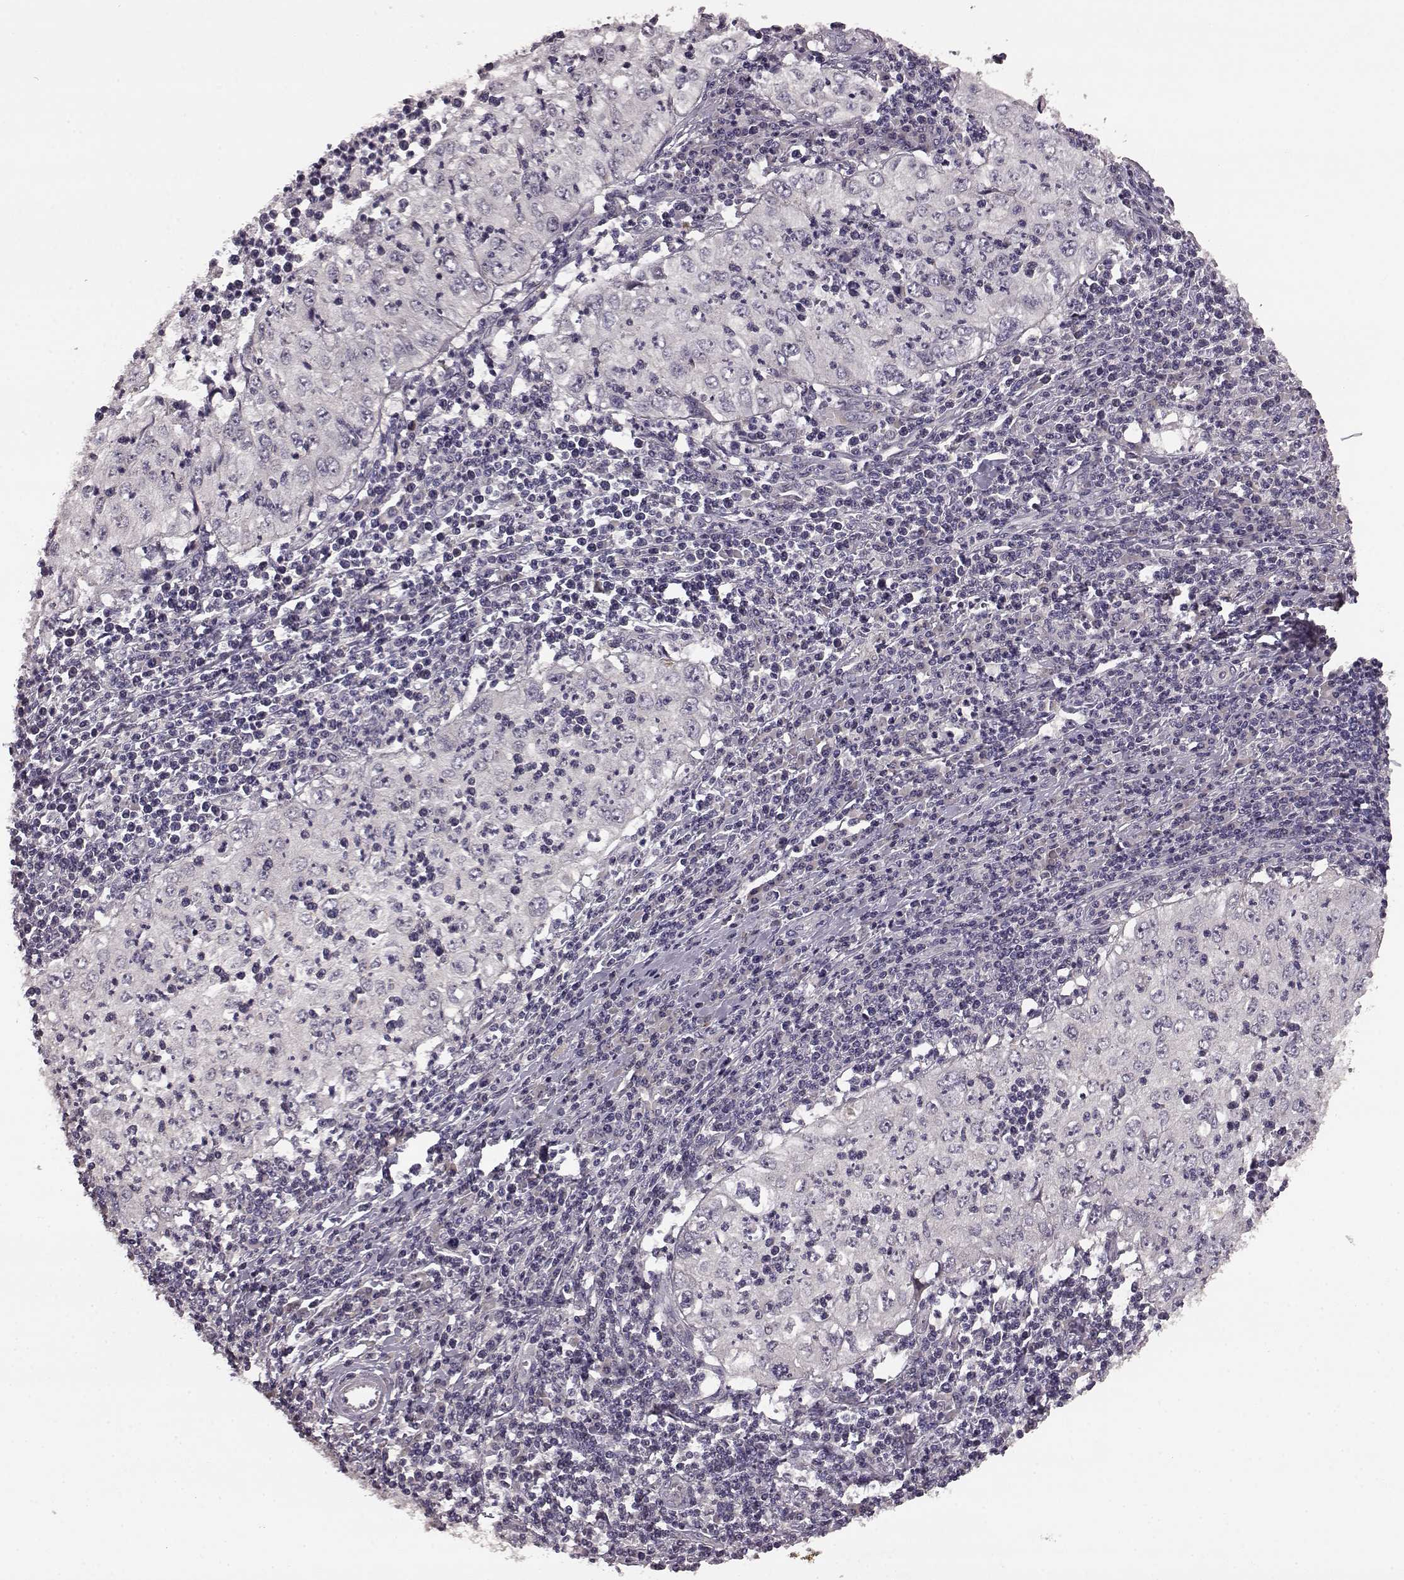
{"staining": {"intensity": "negative", "quantity": "none", "location": "none"}, "tissue": "cervical cancer", "cell_type": "Tumor cells", "image_type": "cancer", "snomed": [{"axis": "morphology", "description": "Squamous cell carcinoma, NOS"}, {"axis": "topography", "description": "Cervix"}], "caption": "A histopathology image of cervical cancer (squamous cell carcinoma) stained for a protein reveals no brown staining in tumor cells. Brightfield microscopy of immunohistochemistry (IHC) stained with DAB (3,3'-diaminobenzidine) (brown) and hematoxylin (blue), captured at high magnification.", "gene": "SLC52A3", "patient": {"sex": "female", "age": 24}}